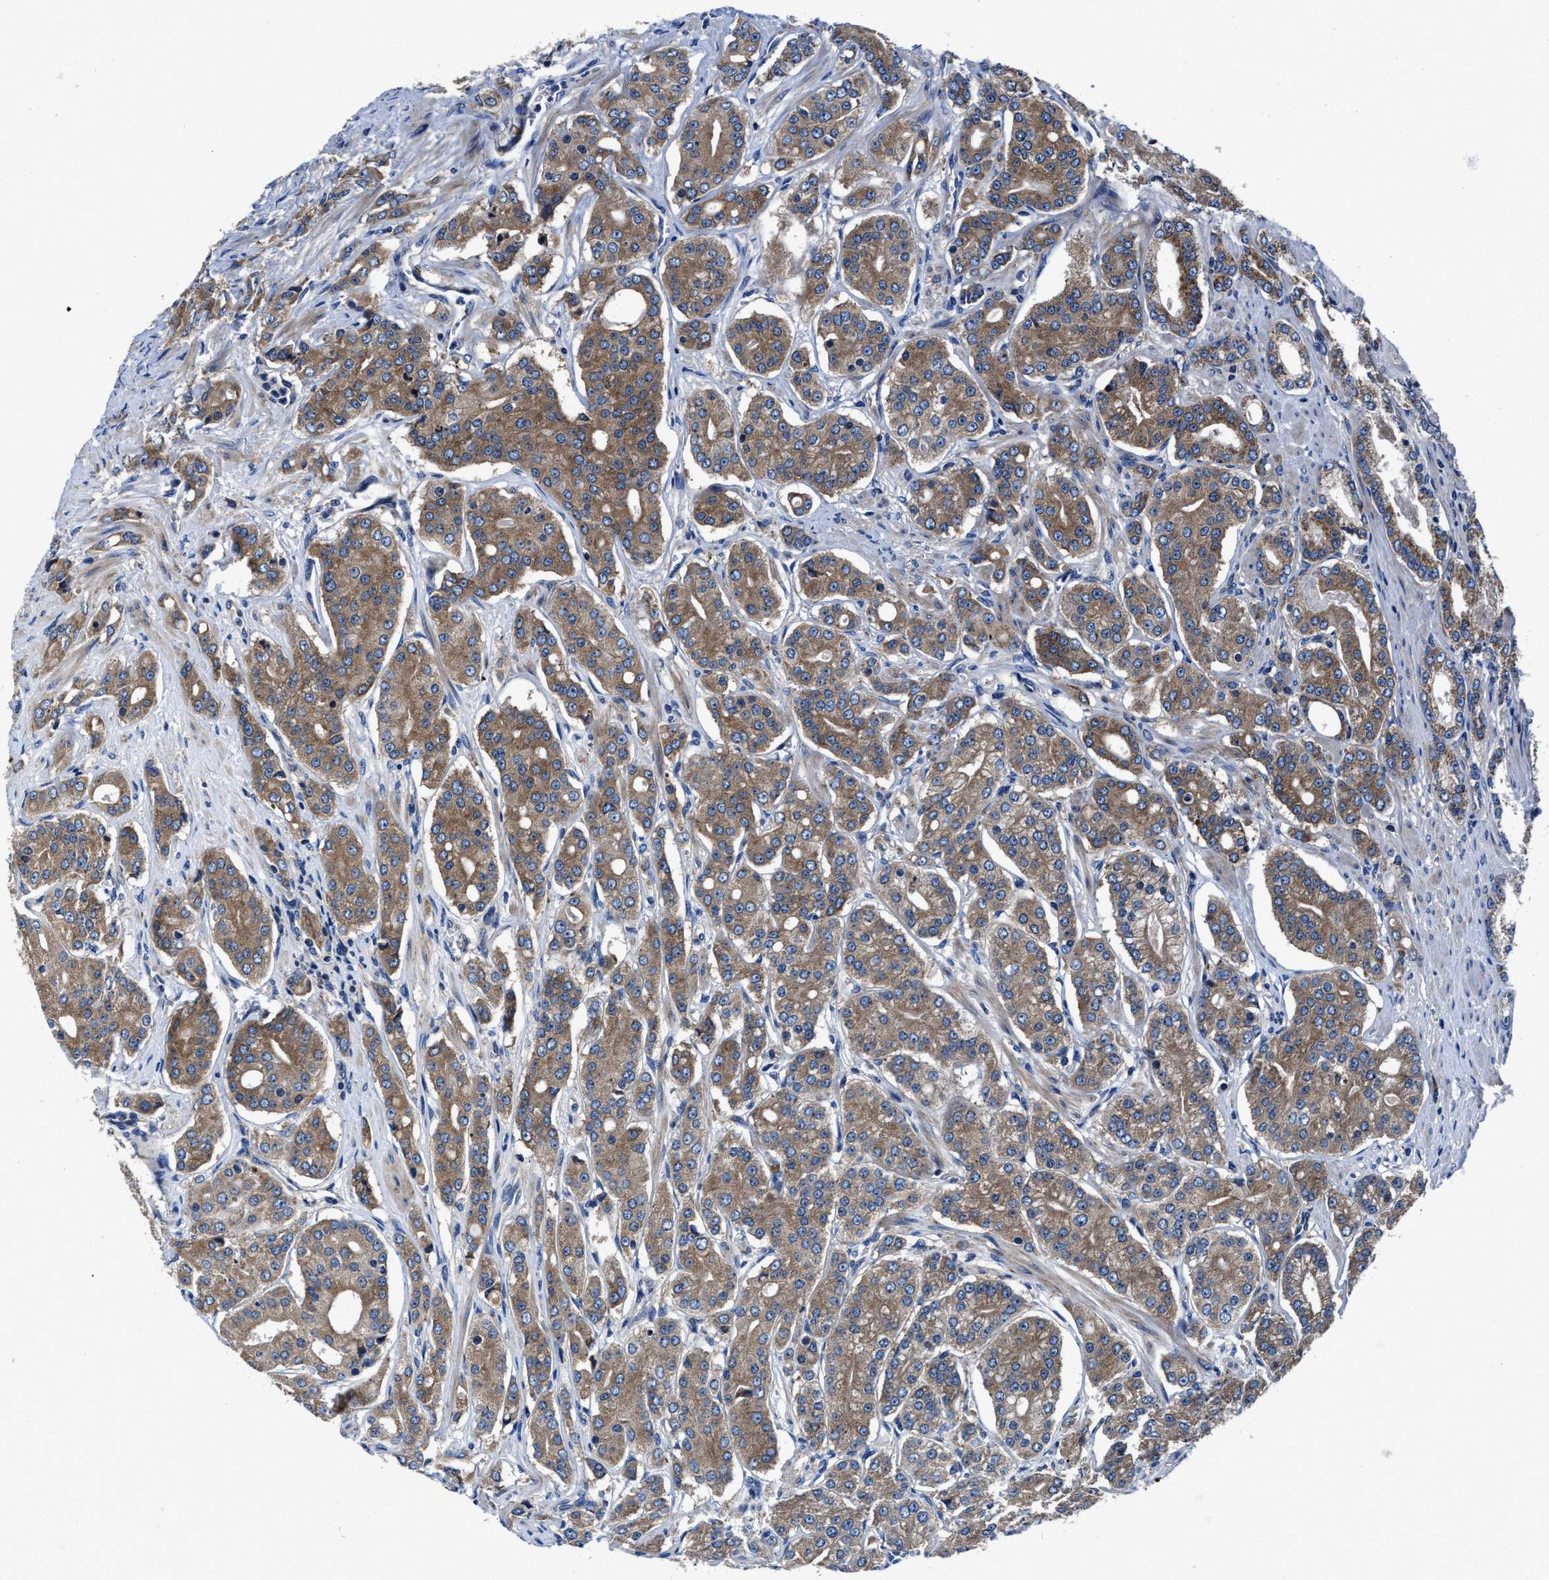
{"staining": {"intensity": "strong", "quantity": ">75%", "location": "cytoplasmic/membranous"}, "tissue": "prostate cancer", "cell_type": "Tumor cells", "image_type": "cancer", "snomed": [{"axis": "morphology", "description": "Adenocarcinoma, High grade"}, {"axis": "topography", "description": "Prostate"}], "caption": "Strong cytoplasmic/membranous protein expression is present in about >75% of tumor cells in prostate cancer (high-grade adenocarcinoma).", "gene": "PHLPP1", "patient": {"sex": "male", "age": 71}}